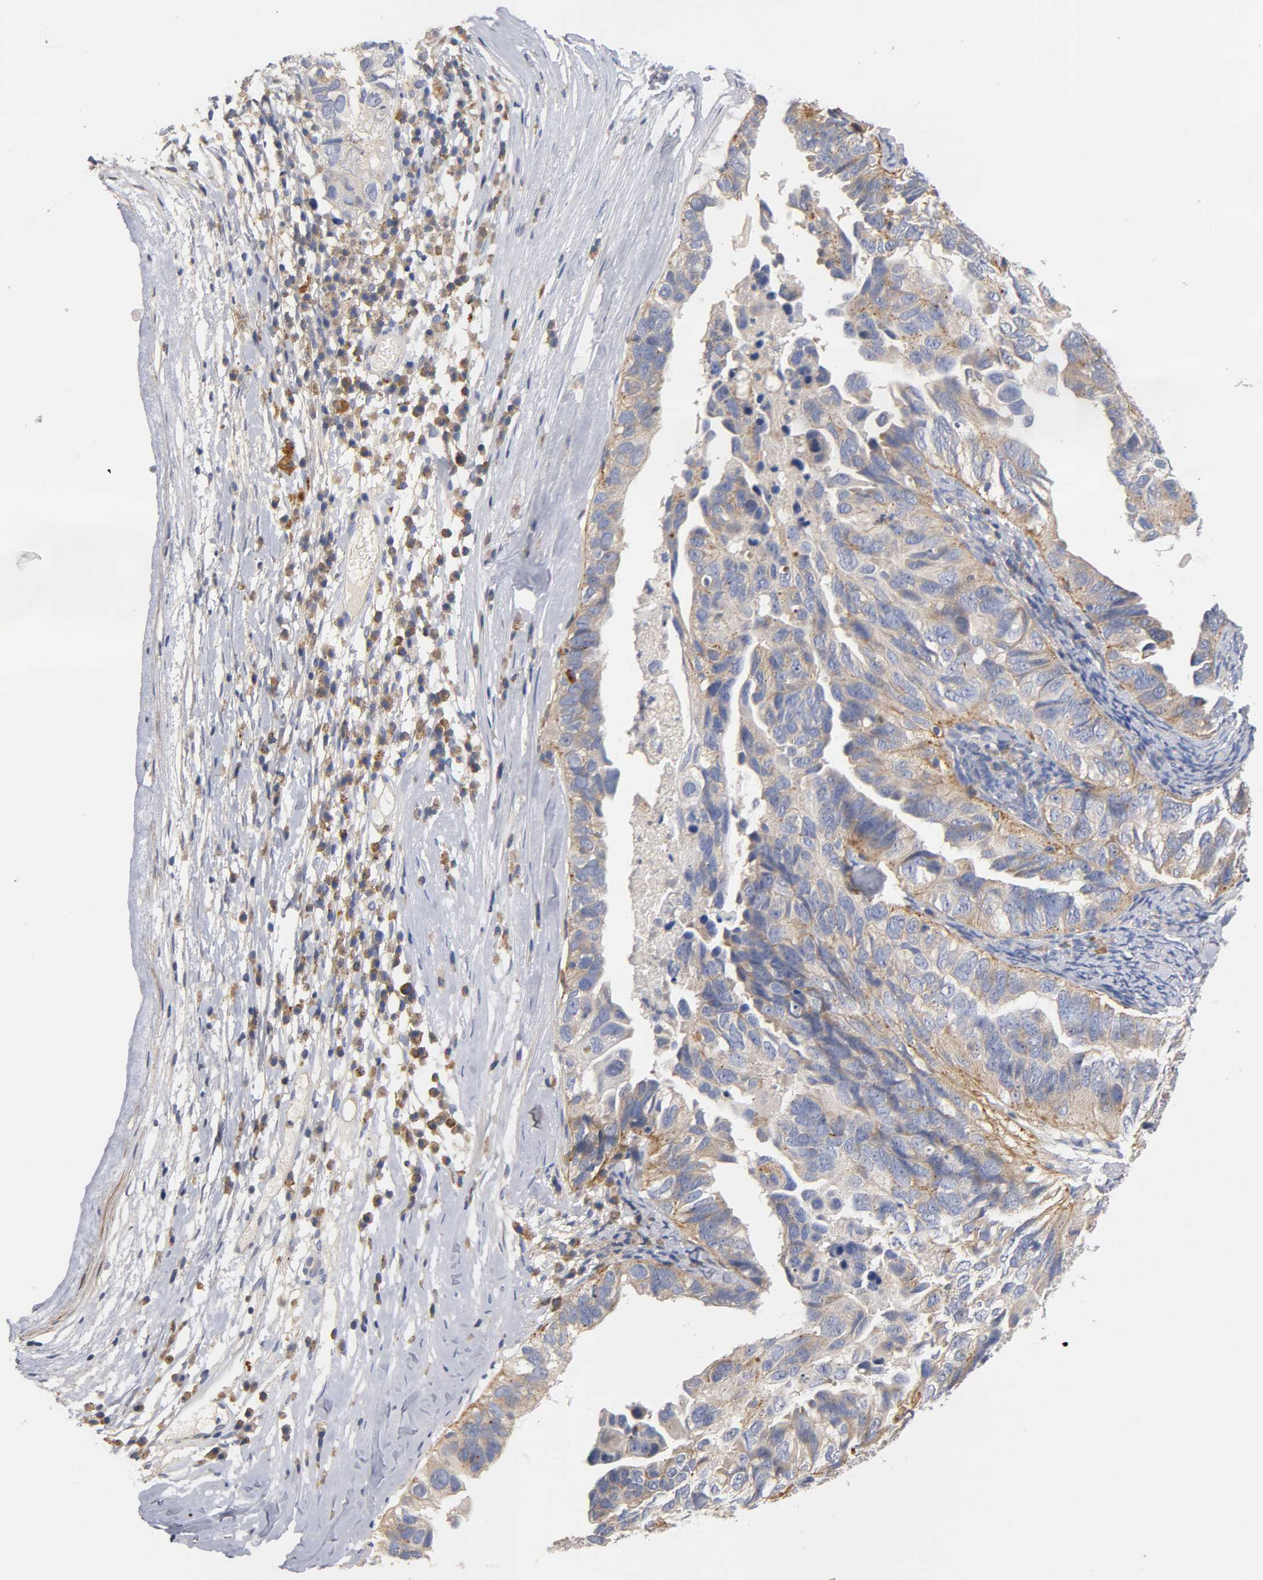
{"staining": {"intensity": "weak", "quantity": "25%-75%", "location": "cytoplasmic/membranous"}, "tissue": "ovarian cancer", "cell_type": "Tumor cells", "image_type": "cancer", "snomed": [{"axis": "morphology", "description": "Cystadenocarcinoma, serous, NOS"}, {"axis": "topography", "description": "Ovary"}], "caption": "A brown stain shows weak cytoplasmic/membranous staining of a protein in human ovarian cancer tumor cells.", "gene": "SEMA5A", "patient": {"sex": "female", "age": 82}}